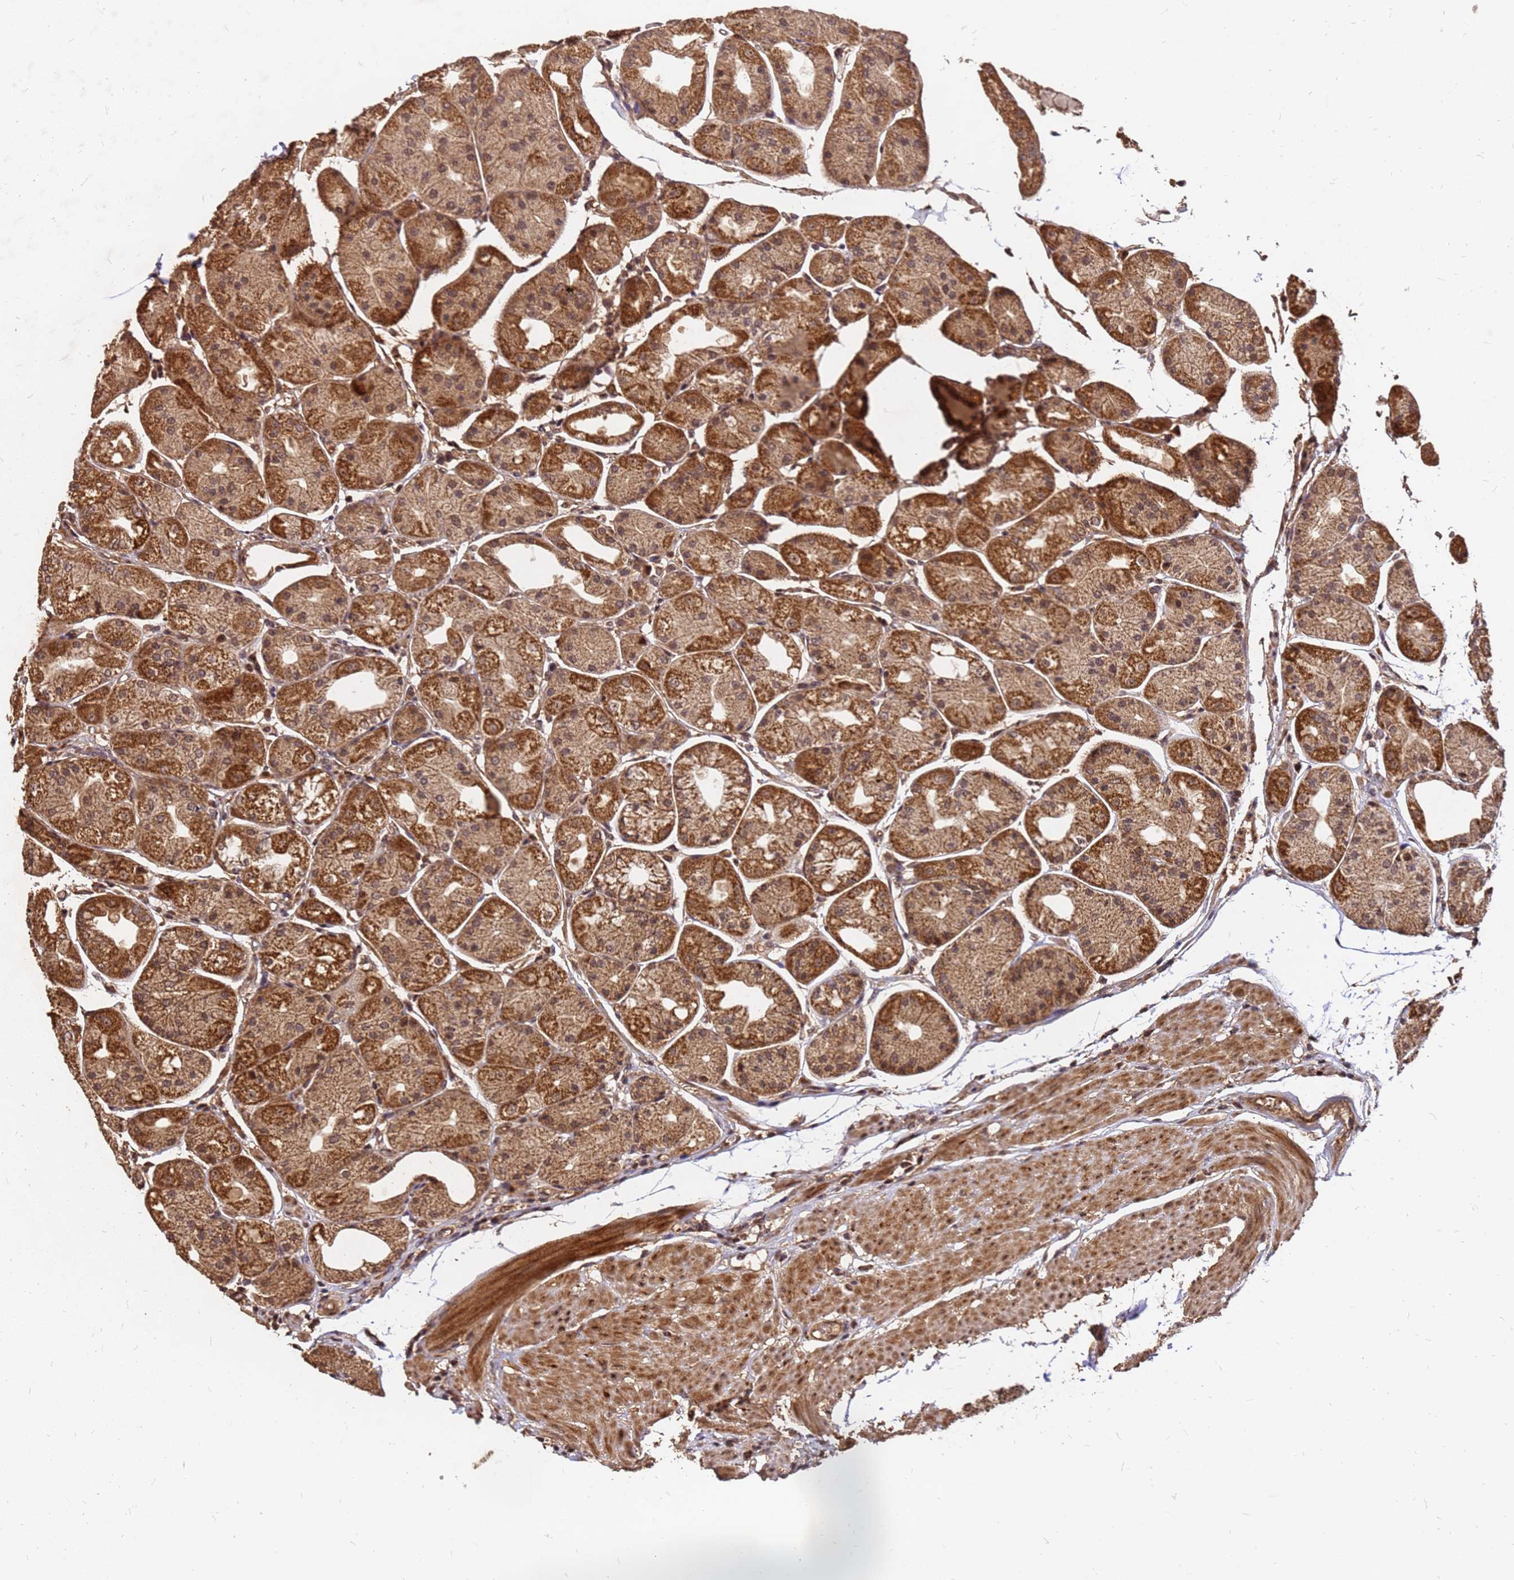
{"staining": {"intensity": "strong", "quantity": ">75%", "location": "cytoplasmic/membranous,nuclear"}, "tissue": "stomach", "cell_type": "Glandular cells", "image_type": "normal", "snomed": [{"axis": "morphology", "description": "Normal tissue, NOS"}, {"axis": "topography", "description": "Stomach, upper"}], "caption": "The photomicrograph displays immunohistochemical staining of normal stomach. There is strong cytoplasmic/membranous,nuclear expression is present in about >75% of glandular cells.", "gene": "GPATCH8", "patient": {"sex": "male", "age": 72}}